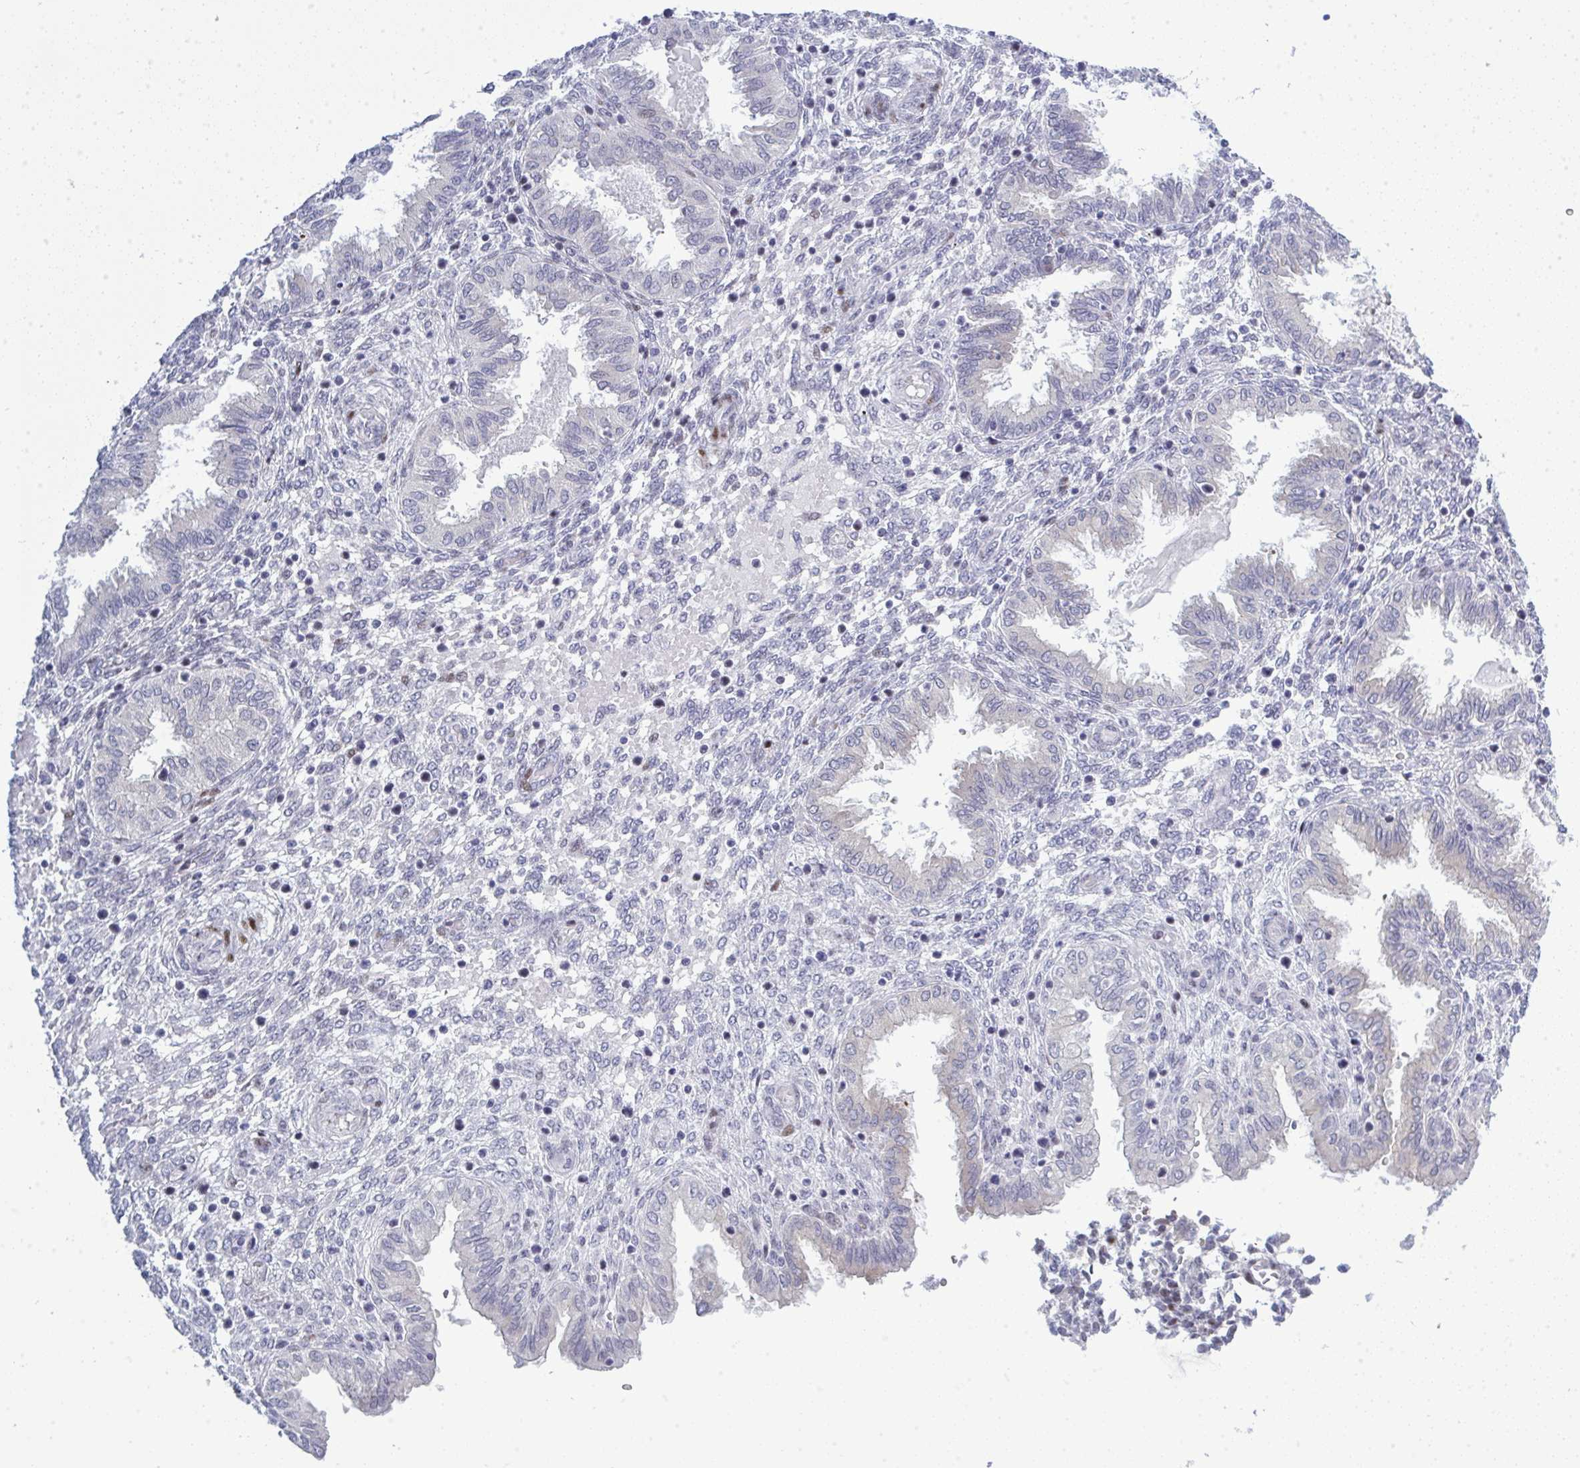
{"staining": {"intensity": "negative", "quantity": "none", "location": "none"}, "tissue": "endometrium", "cell_type": "Cells in endometrial stroma", "image_type": "normal", "snomed": [{"axis": "morphology", "description": "Normal tissue, NOS"}, {"axis": "topography", "description": "Endometrium"}], "caption": "Endometrium was stained to show a protein in brown. There is no significant staining in cells in endometrial stroma. (DAB (3,3'-diaminobenzidine) IHC with hematoxylin counter stain).", "gene": "TAB1", "patient": {"sex": "female", "age": 33}}